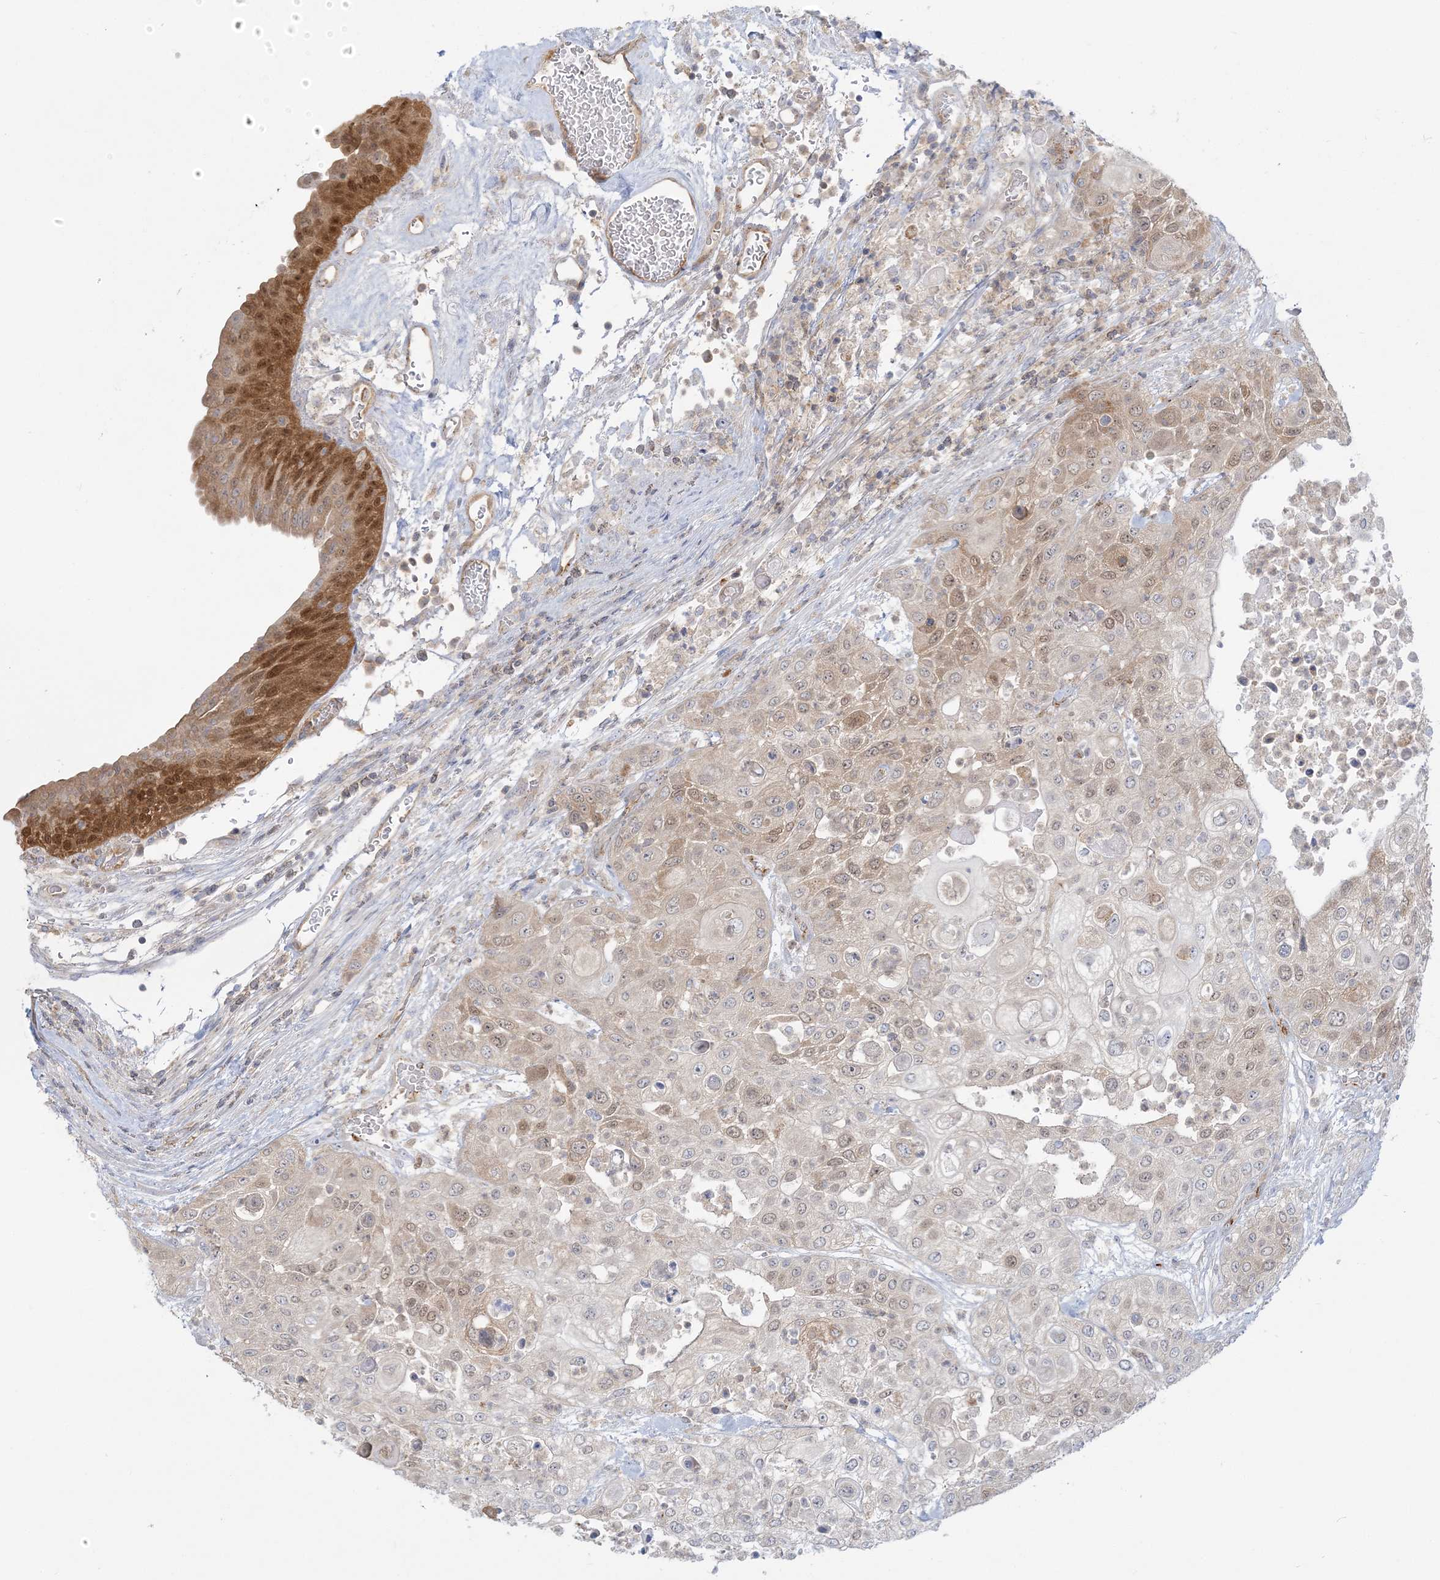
{"staining": {"intensity": "moderate", "quantity": "25%-75%", "location": "cytoplasmic/membranous,nuclear"}, "tissue": "urothelial cancer", "cell_type": "Tumor cells", "image_type": "cancer", "snomed": [{"axis": "morphology", "description": "Urothelial carcinoma, High grade"}, {"axis": "topography", "description": "Urinary bladder"}], "caption": "Moderate cytoplasmic/membranous and nuclear expression for a protein is present in approximately 25%-75% of tumor cells of high-grade urothelial carcinoma using IHC.", "gene": "INPP1", "patient": {"sex": "female", "age": 79}}